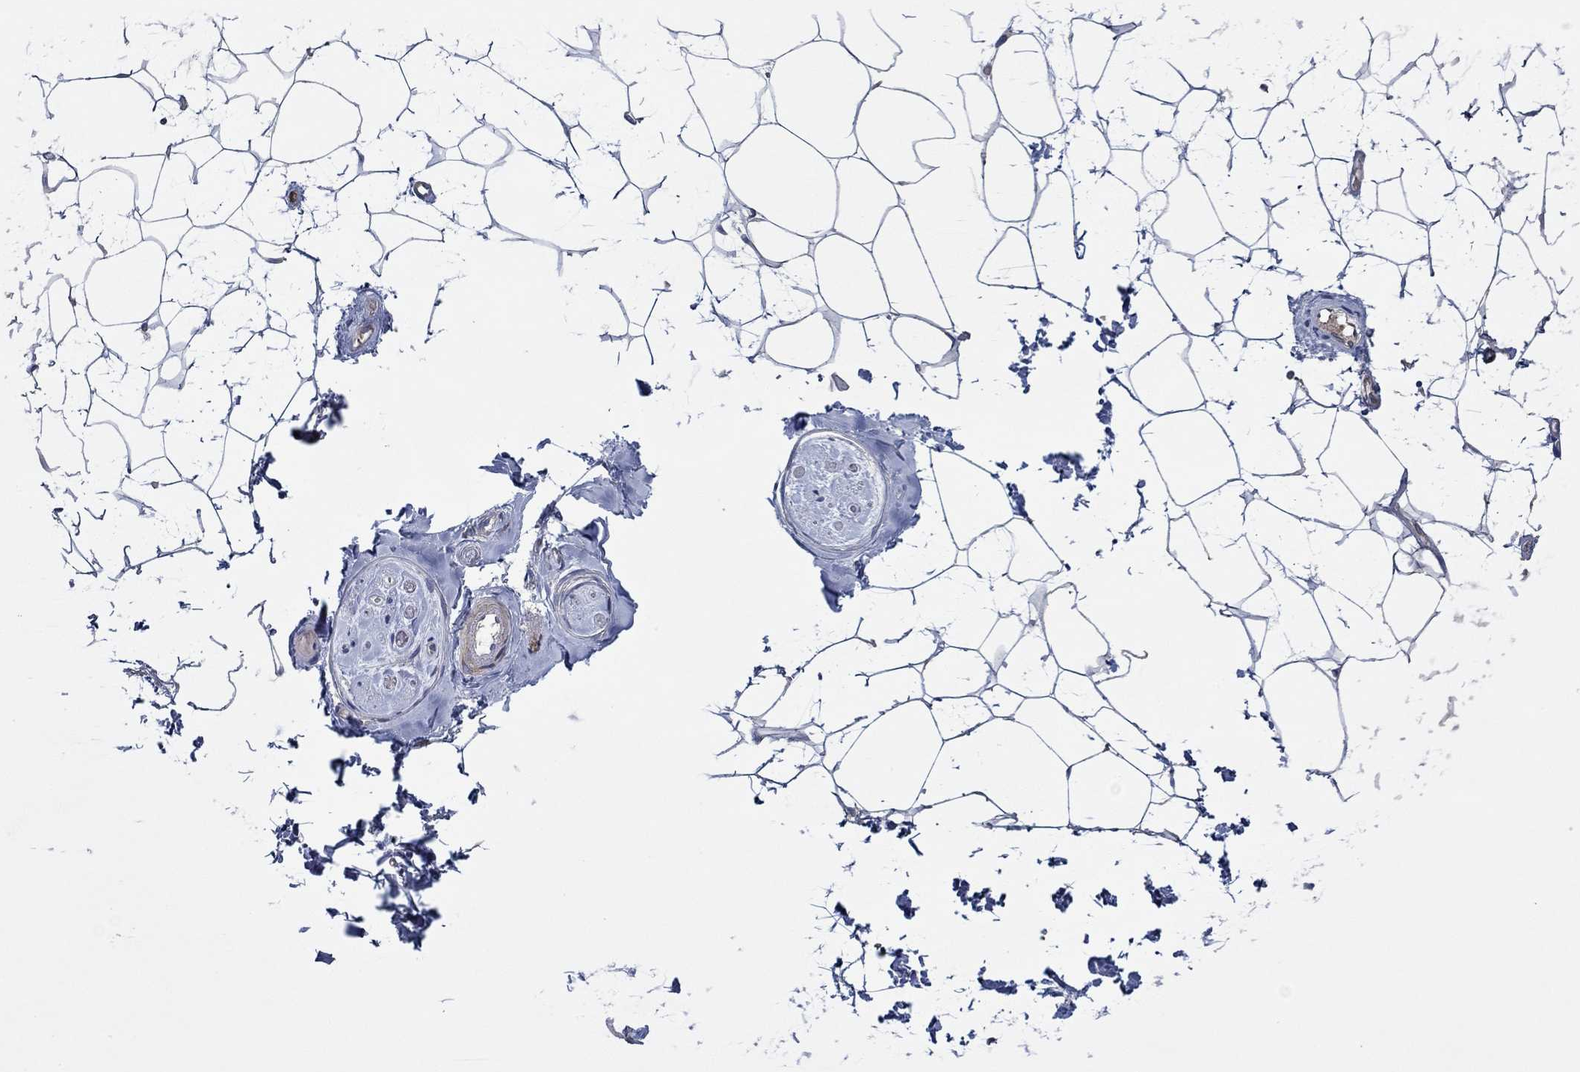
{"staining": {"intensity": "negative", "quantity": "none", "location": "none"}, "tissue": "adipose tissue", "cell_type": "Adipocytes", "image_type": "normal", "snomed": [{"axis": "morphology", "description": "Normal tissue, NOS"}, {"axis": "topography", "description": "Skin"}, {"axis": "topography", "description": "Peripheral nerve tissue"}], "caption": "Photomicrograph shows no protein positivity in adipocytes of normal adipose tissue. (DAB (3,3'-diaminobenzidine) immunohistochemistry visualized using brightfield microscopy, high magnification).", "gene": "SLC27A3", "patient": {"sex": "female", "age": 56}}